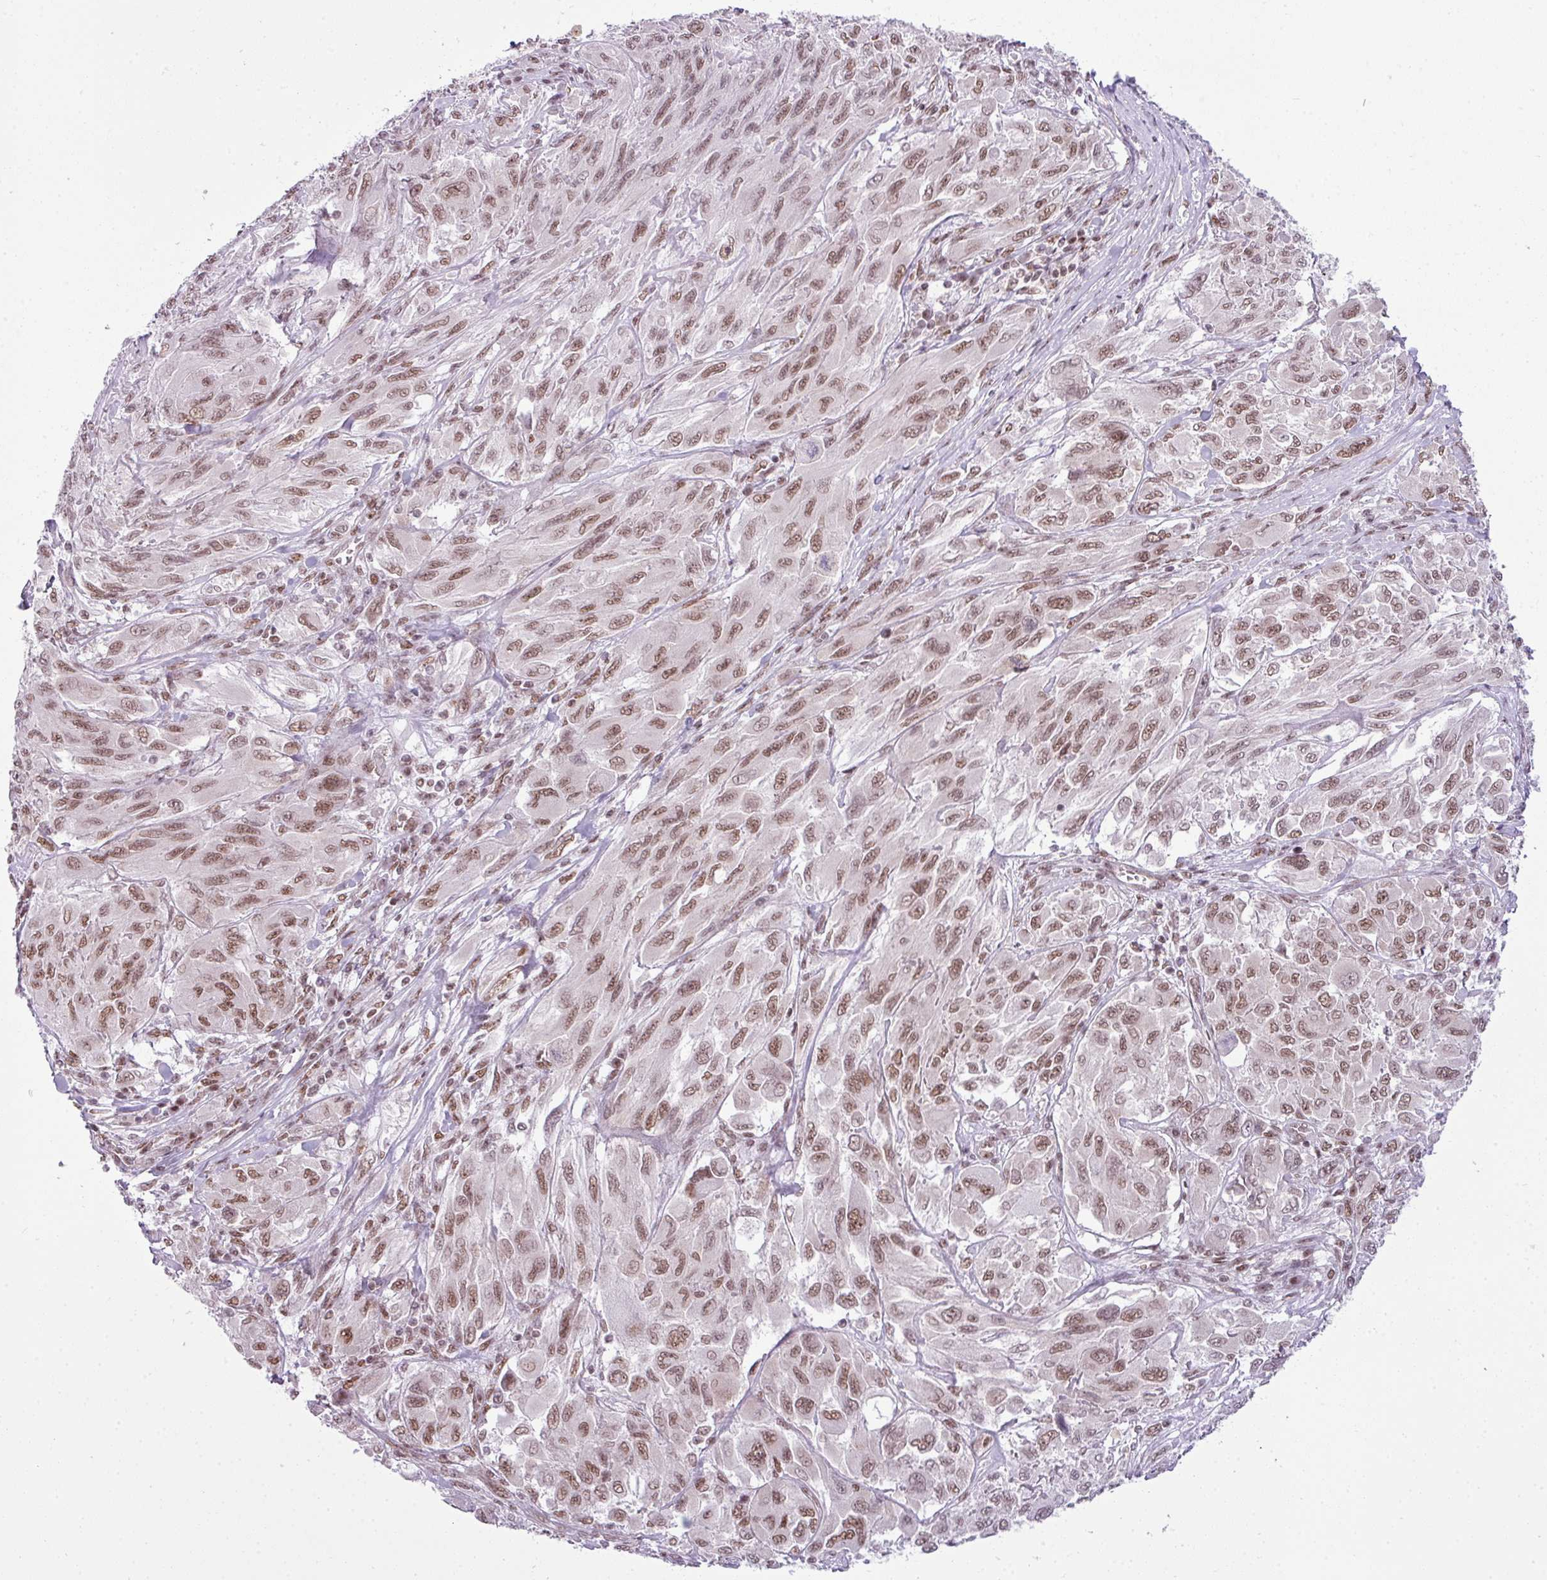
{"staining": {"intensity": "moderate", "quantity": ">75%", "location": "nuclear"}, "tissue": "melanoma", "cell_type": "Tumor cells", "image_type": "cancer", "snomed": [{"axis": "morphology", "description": "Malignant melanoma, NOS"}, {"axis": "topography", "description": "Skin"}], "caption": "The histopathology image demonstrates staining of melanoma, revealing moderate nuclear protein expression (brown color) within tumor cells.", "gene": "ARL6IP4", "patient": {"sex": "female", "age": 91}}